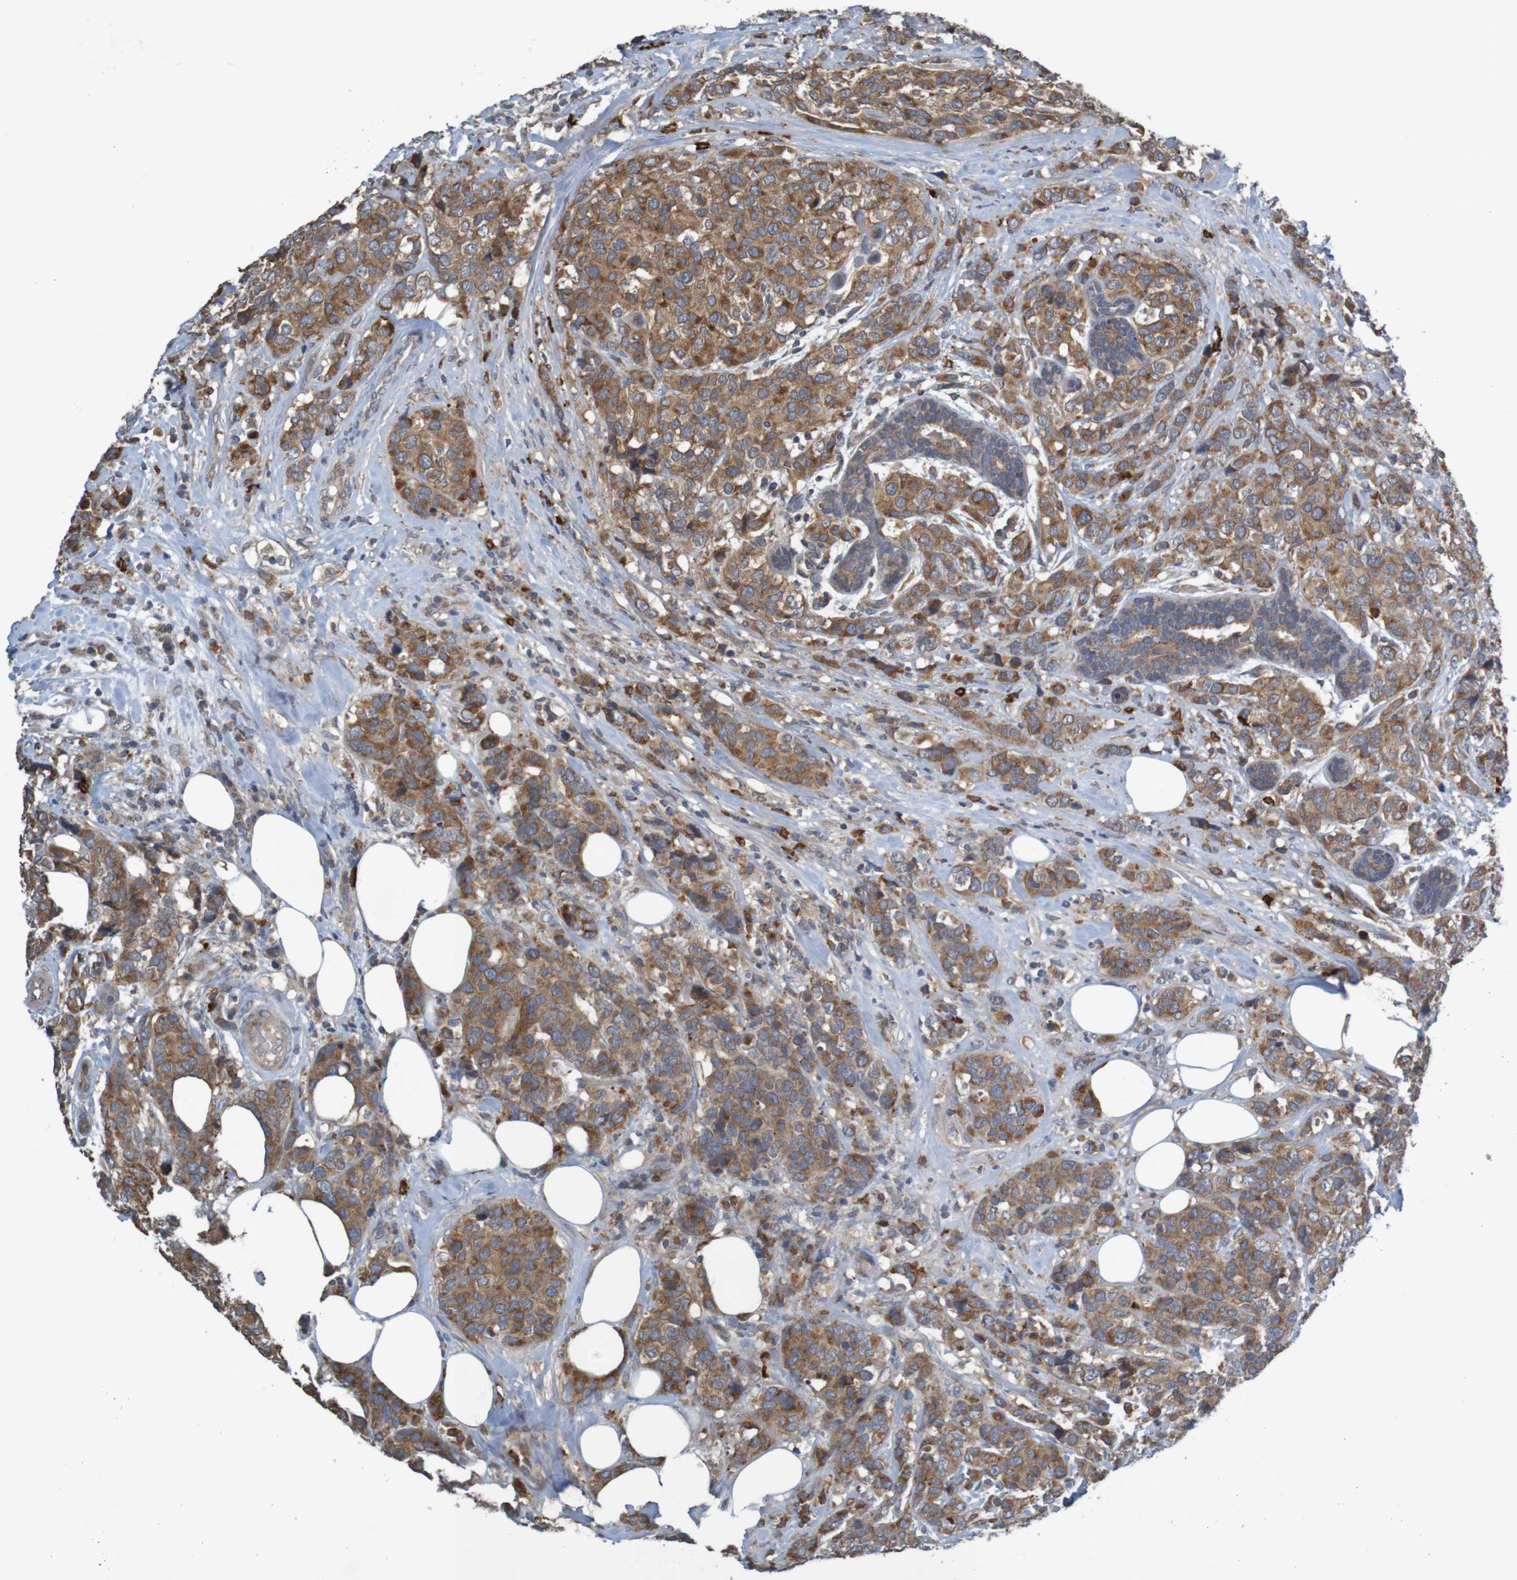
{"staining": {"intensity": "moderate", "quantity": ">75%", "location": "cytoplasmic/membranous"}, "tissue": "breast cancer", "cell_type": "Tumor cells", "image_type": "cancer", "snomed": [{"axis": "morphology", "description": "Lobular carcinoma"}, {"axis": "topography", "description": "Breast"}], "caption": "A brown stain highlights moderate cytoplasmic/membranous staining of a protein in breast cancer tumor cells.", "gene": "B3GAT2", "patient": {"sex": "female", "age": 59}}